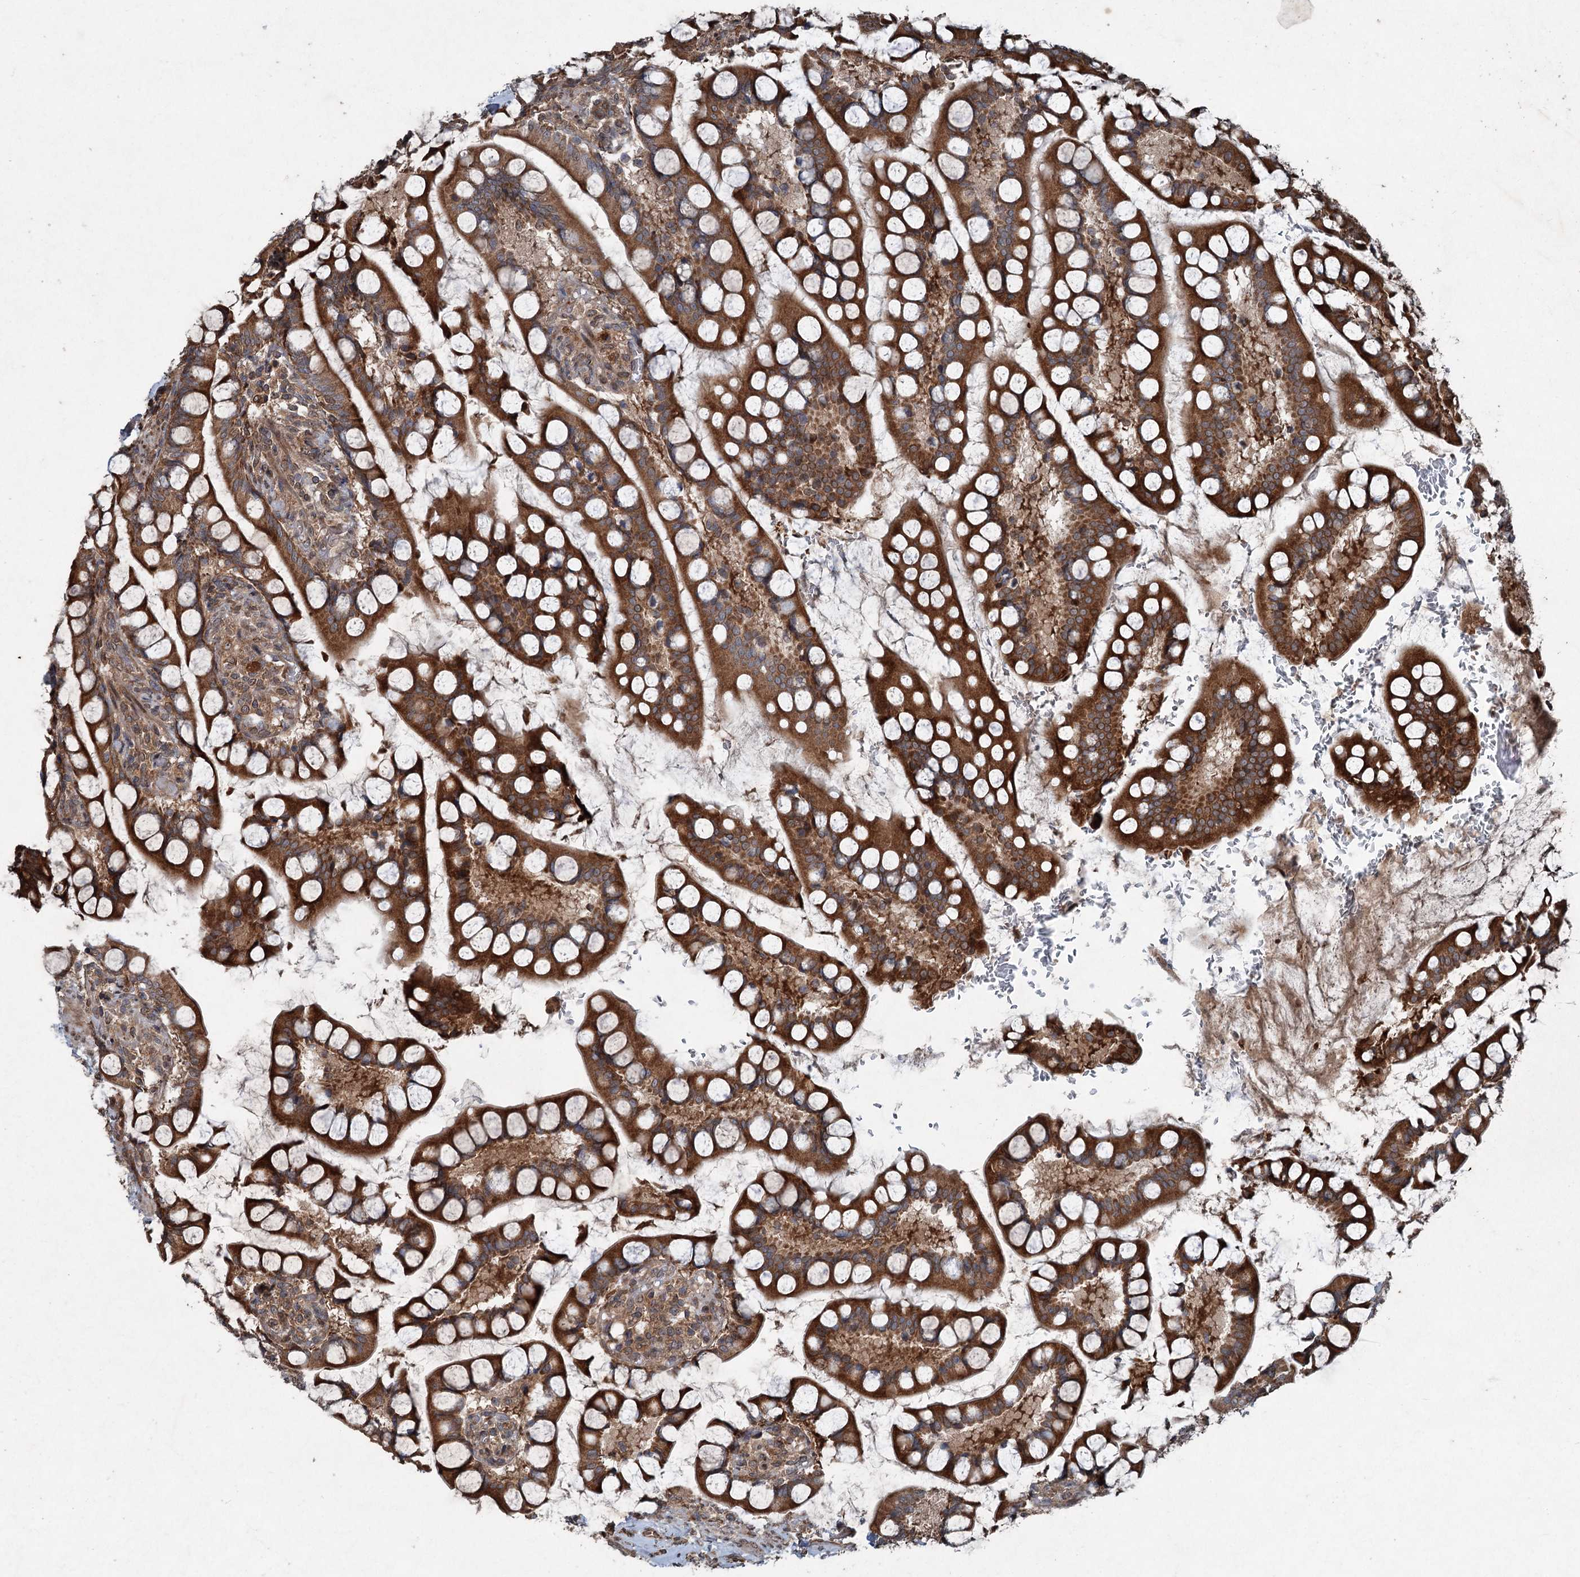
{"staining": {"intensity": "strong", "quantity": ">75%", "location": "cytoplasmic/membranous"}, "tissue": "small intestine", "cell_type": "Glandular cells", "image_type": "normal", "snomed": [{"axis": "morphology", "description": "Normal tissue, NOS"}, {"axis": "topography", "description": "Small intestine"}], "caption": "Immunohistochemical staining of benign human small intestine shows strong cytoplasmic/membranous protein expression in approximately >75% of glandular cells.", "gene": "ALAS1", "patient": {"sex": "male", "age": 52}}